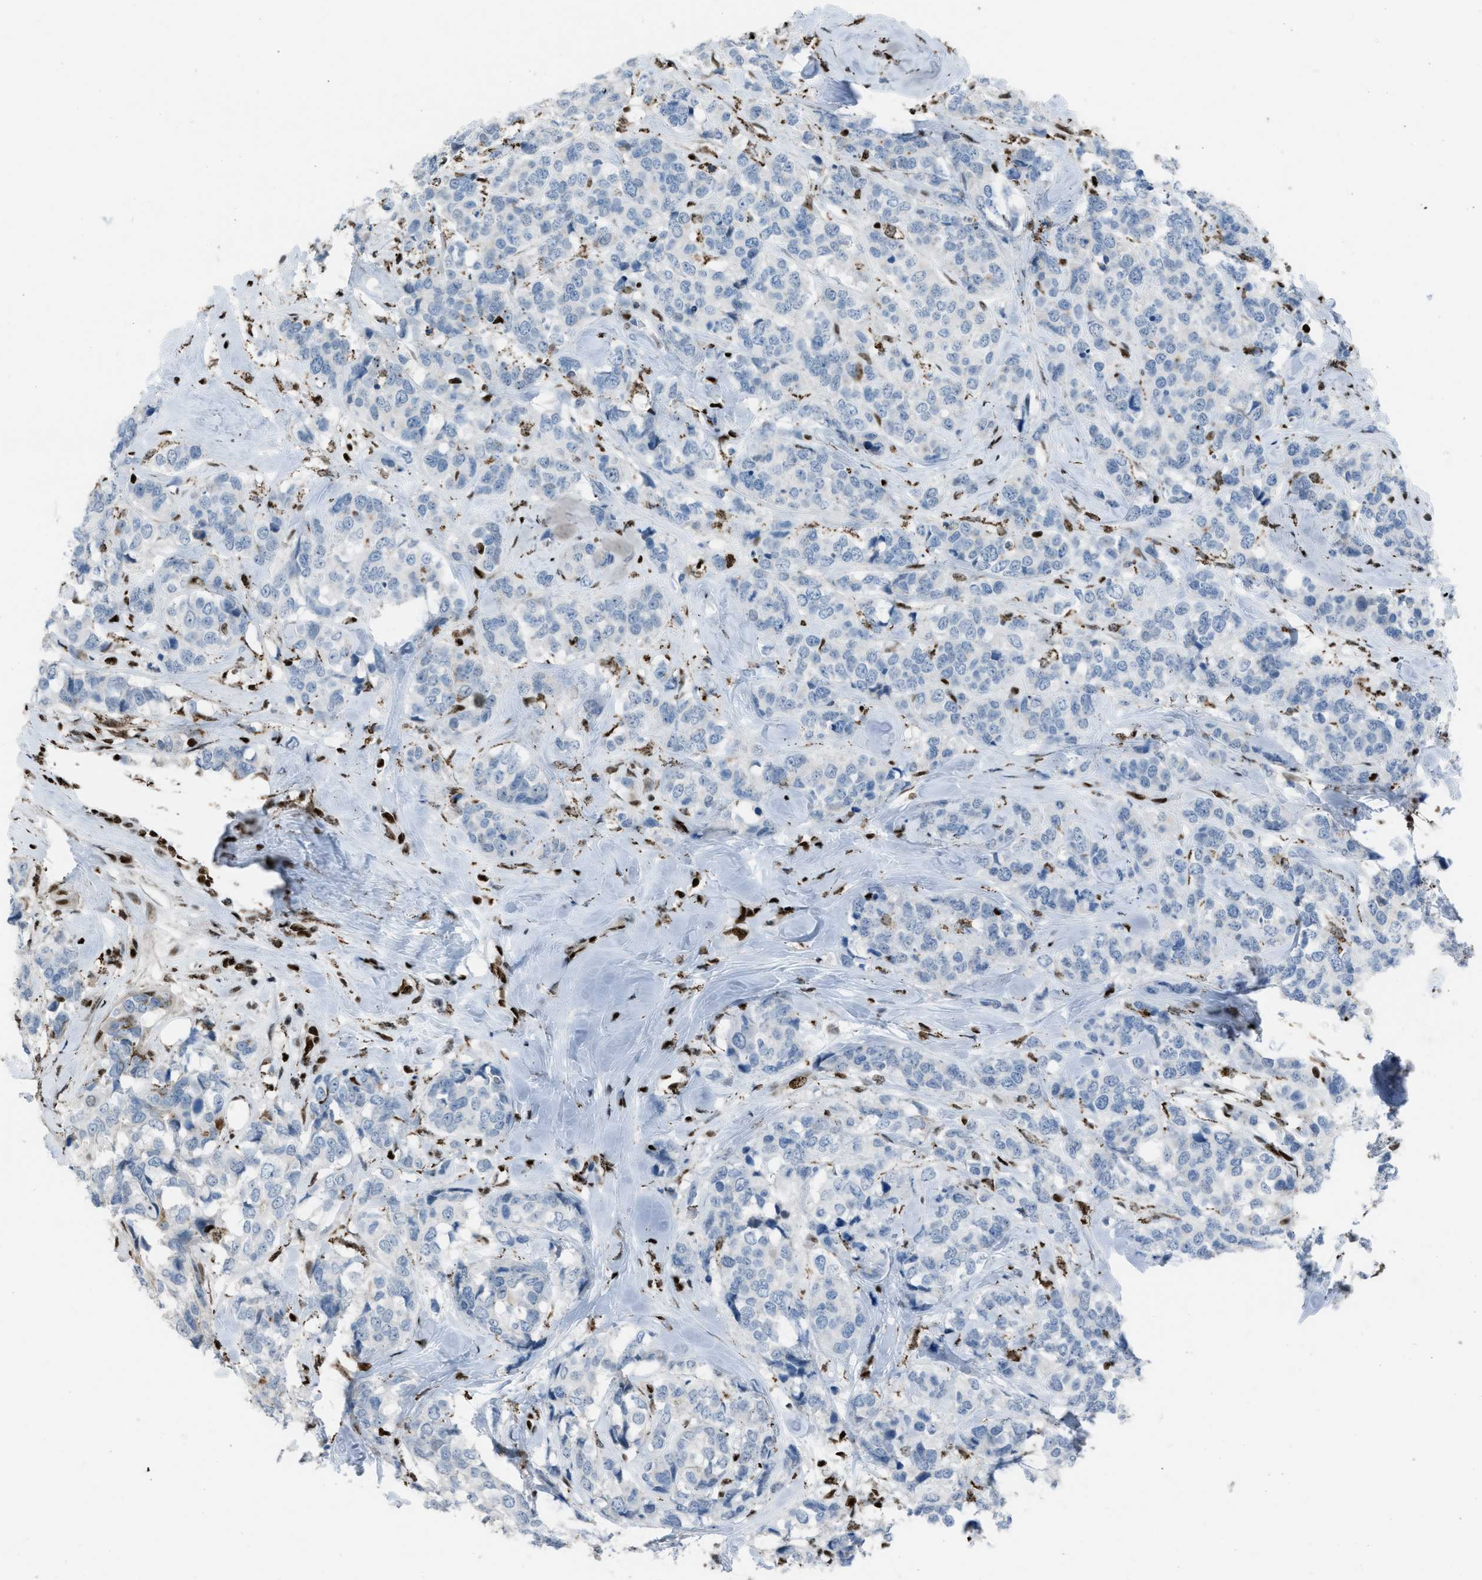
{"staining": {"intensity": "negative", "quantity": "none", "location": "none"}, "tissue": "breast cancer", "cell_type": "Tumor cells", "image_type": "cancer", "snomed": [{"axis": "morphology", "description": "Lobular carcinoma"}, {"axis": "topography", "description": "Breast"}], "caption": "Immunohistochemical staining of human lobular carcinoma (breast) demonstrates no significant positivity in tumor cells. The staining is performed using DAB brown chromogen with nuclei counter-stained in using hematoxylin.", "gene": "SLFN5", "patient": {"sex": "female", "age": 59}}